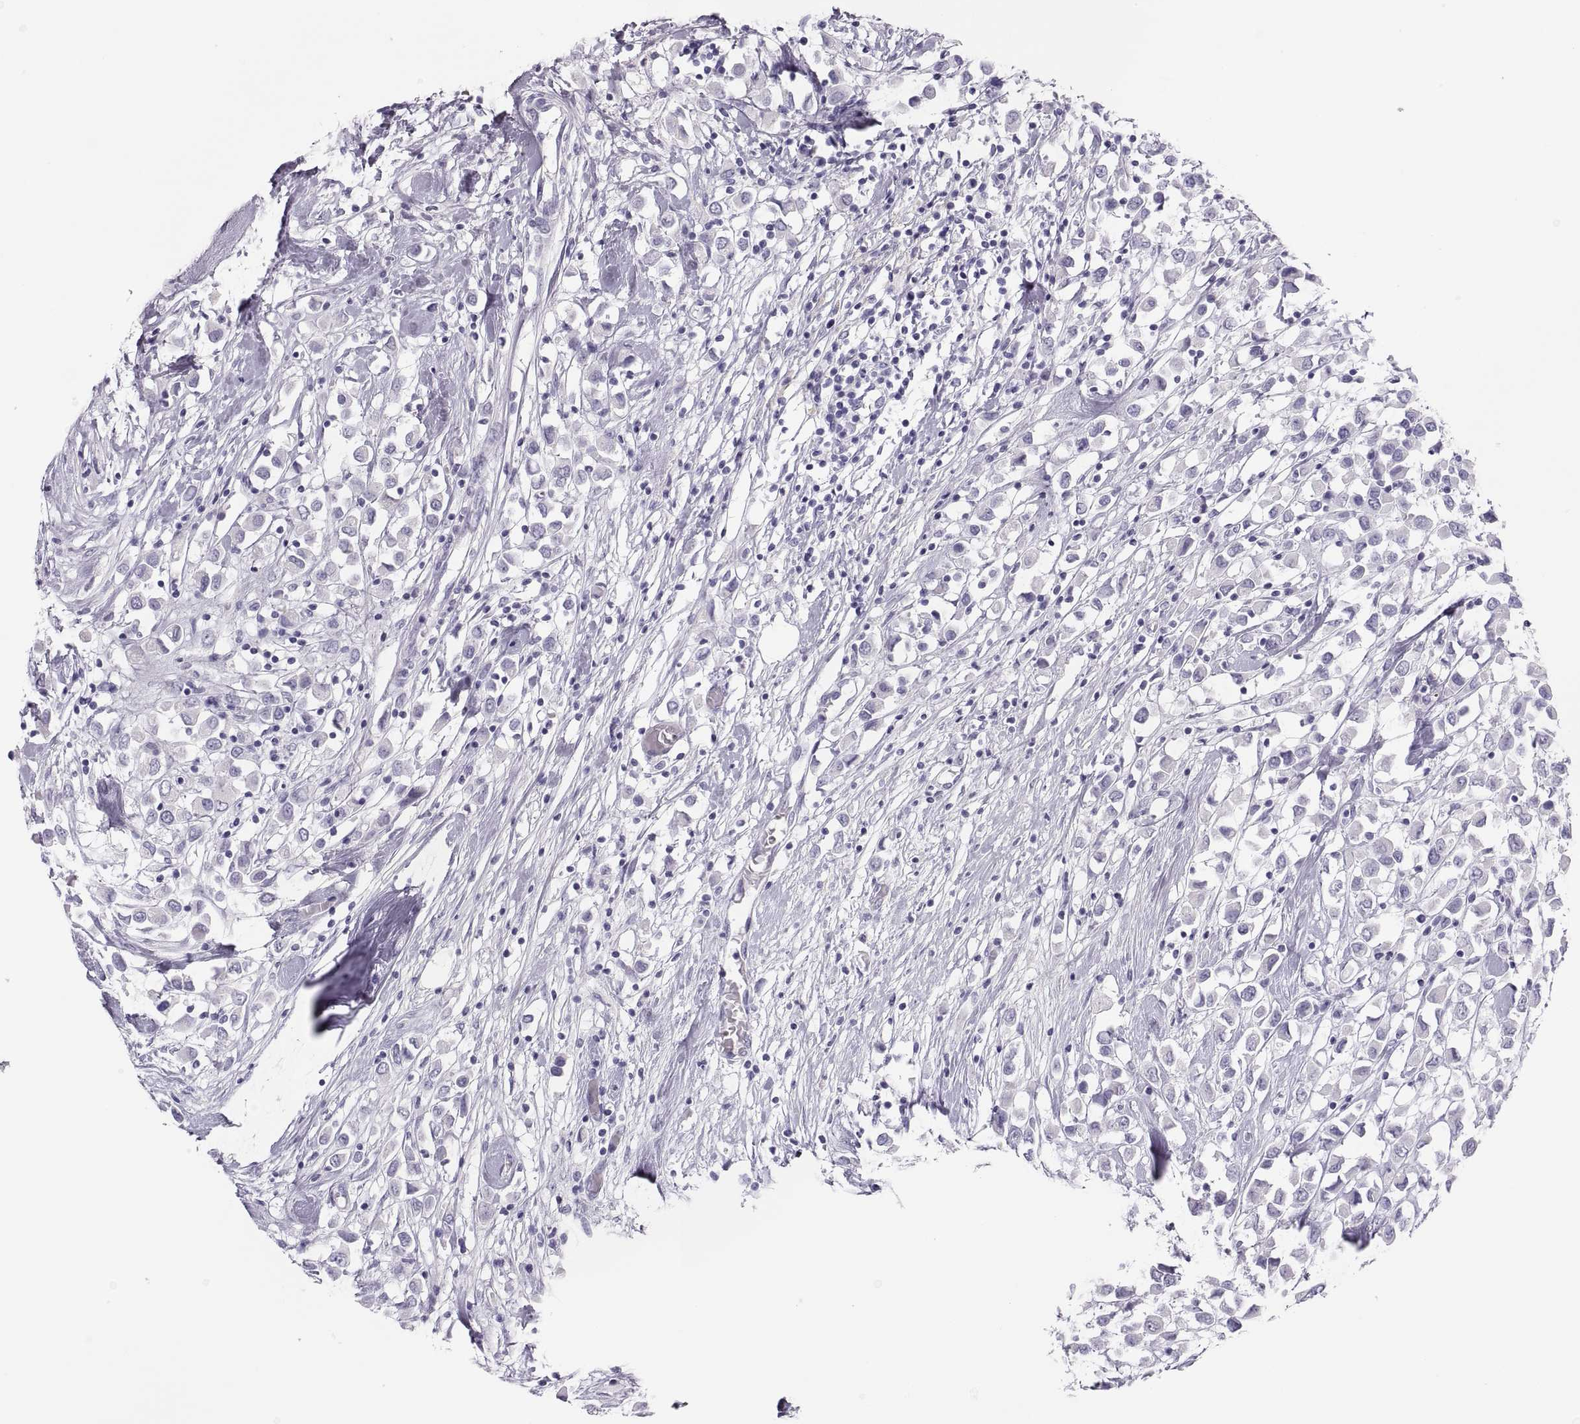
{"staining": {"intensity": "negative", "quantity": "none", "location": "none"}, "tissue": "breast cancer", "cell_type": "Tumor cells", "image_type": "cancer", "snomed": [{"axis": "morphology", "description": "Duct carcinoma"}, {"axis": "topography", "description": "Breast"}], "caption": "IHC photomicrograph of human intraductal carcinoma (breast) stained for a protein (brown), which demonstrates no positivity in tumor cells.", "gene": "SEMG1", "patient": {"sex": "female", "age": 61}}